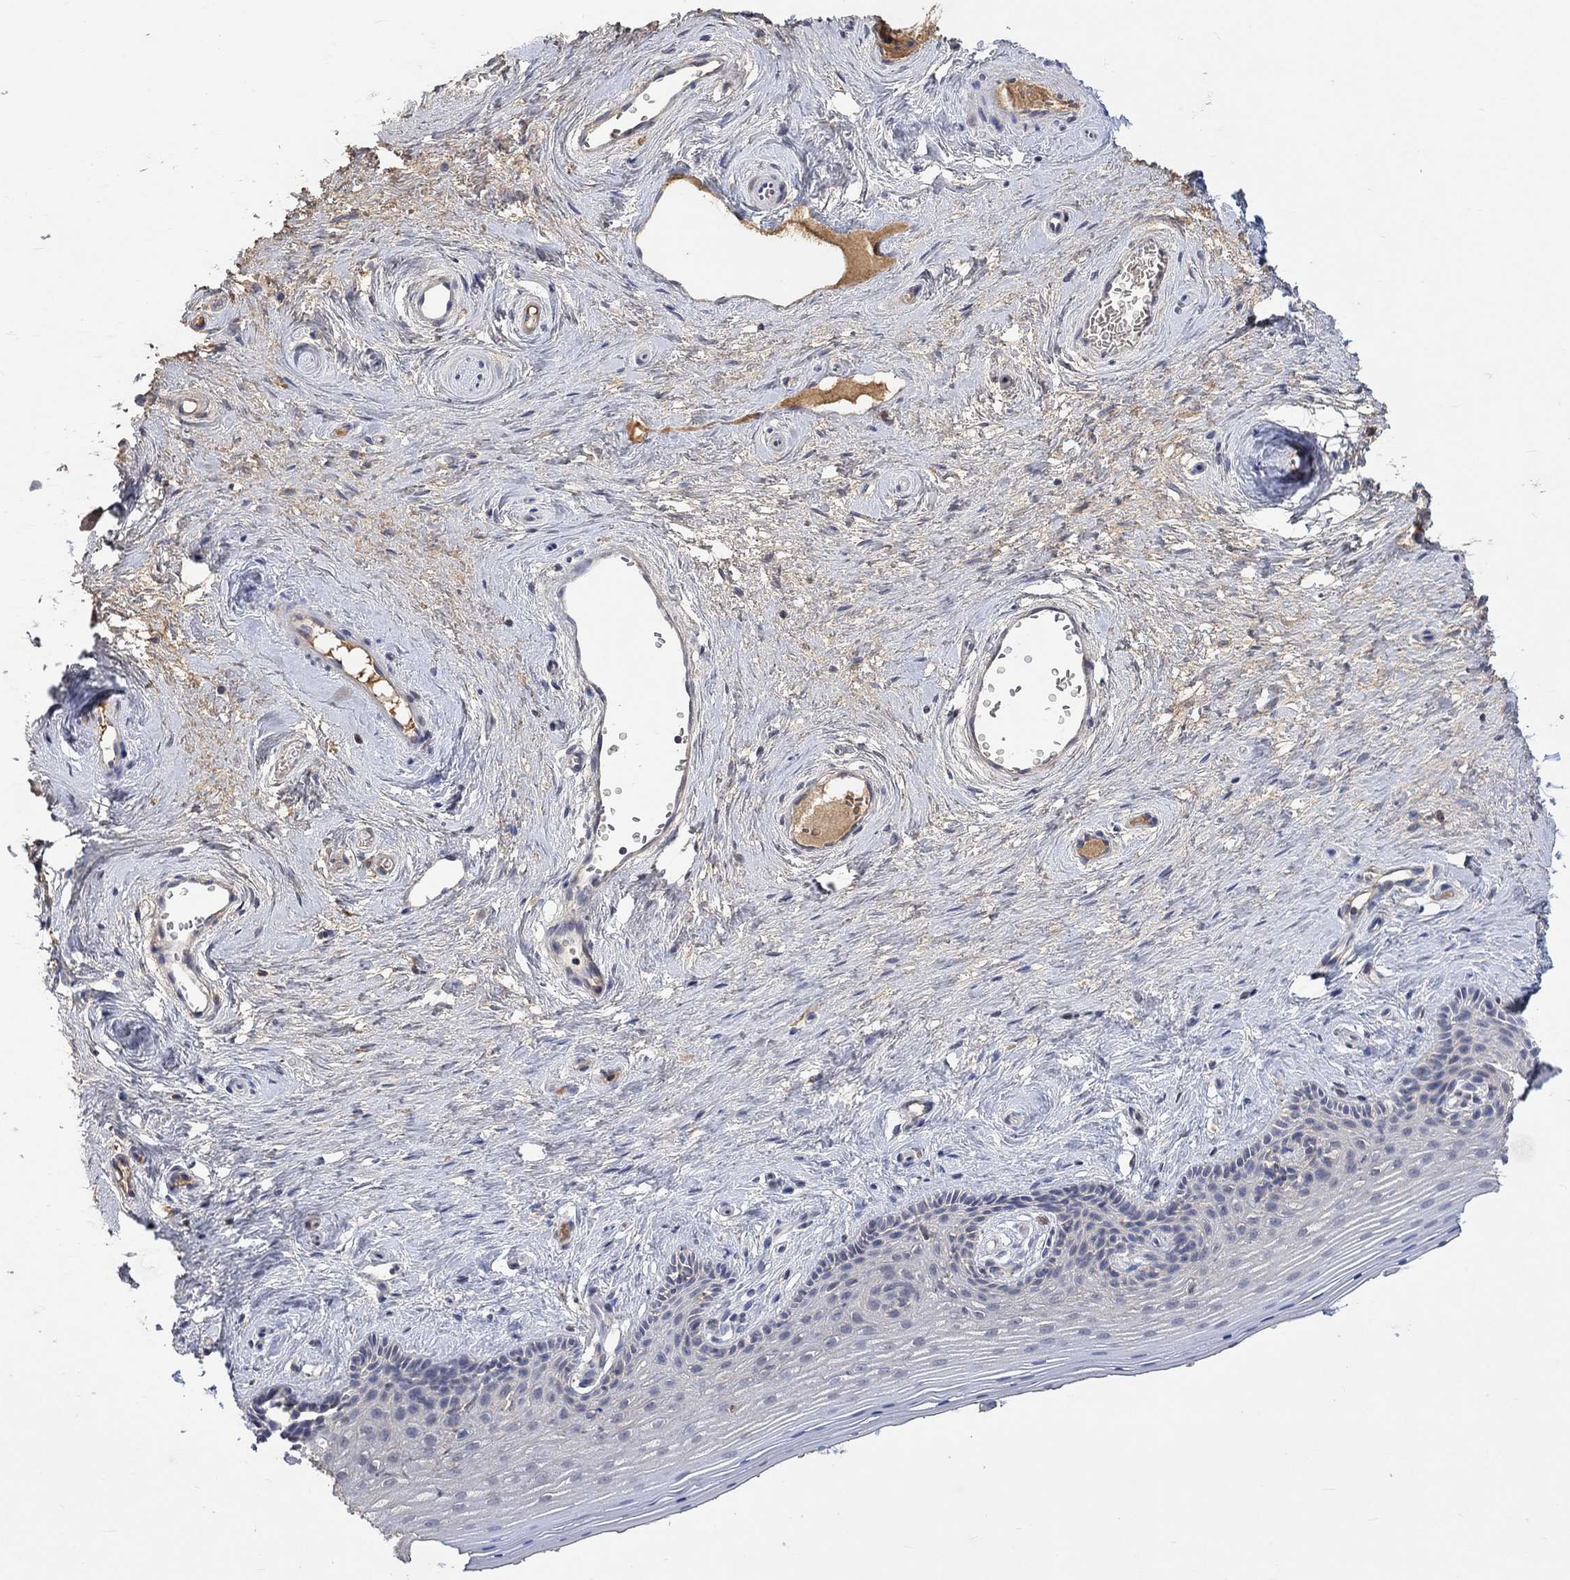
{"staining": {"intensity": "negative", "quantity": "none", "location": "none"}, "tissue": "vagina", "cell_type": "Squamous epithelial cells", "image_type": "normal", "snomed": [{"axis": "morphology", "description": "Normal tissue, NOS"}, {"axis": "topography", "description": "Vagina"}], "caption": "Squamous epithelial cells are negative for protein expression in benign human vagina. (DAB (3,3'-diaminobenzidine) immunohistochemistry visualized using brightfield microscopy, high magnification).", "gene": "MSTN", "patient": {"sex": "female", "age": 45}}